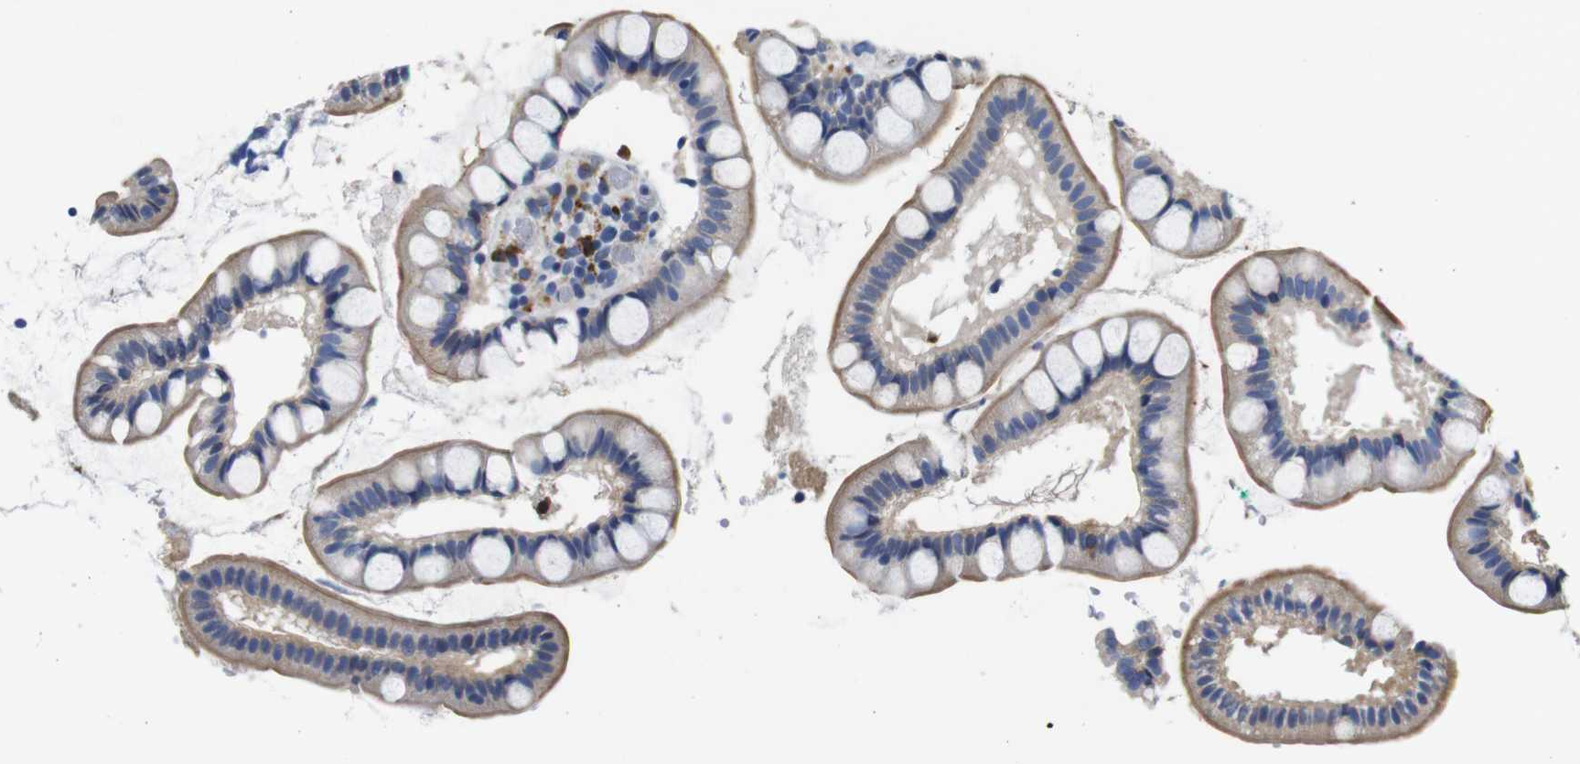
{"staining": {"intensity": "weak", "quantity": "25%-75%", "location": "cytoplasmic/membranous"}, "tissue": "small intestine", "cell_type": "Glandular cells", "image_type": "normal", "snomed": [{"axis": "morphology", "description": "Normal tissue, NOS"}, {"axis": "topography", "description": "Small intestine"}], "caption": "Weak cytoplasmic/membranous positivity is present in approximately 25%-75% of glandular cells in normal small intestine. (Stains: DAB (3,3'-diaminobenzidine) in brown, nuclei in blue, Microscopy: brightfield microscopy at high magnification).", "gene": "GIMAP2", "patient": {"sex": "female", "age": 84}}